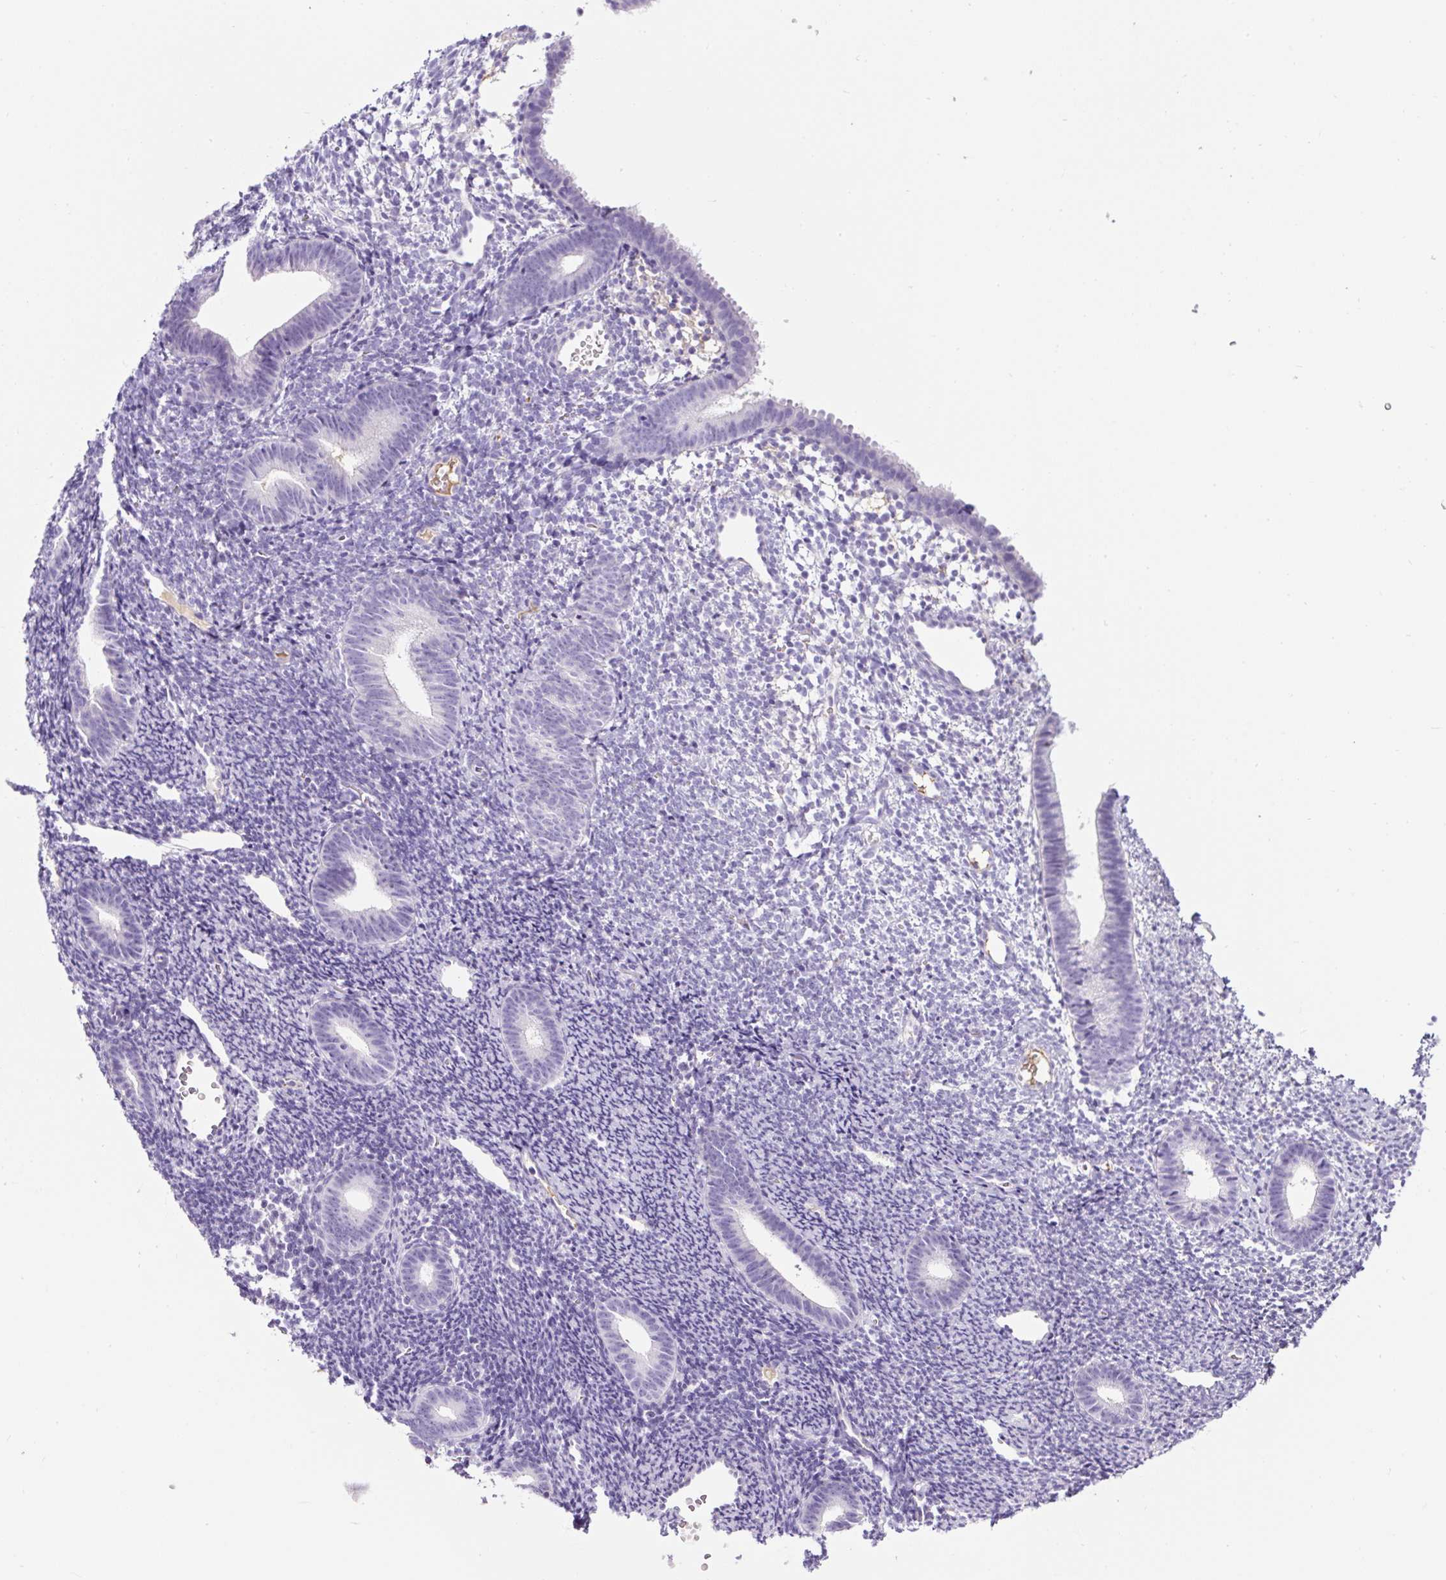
{"staining": {"intensity": "negative", "quantity": "none", "location": "none"}, "tissue": "endometrium", "cell_type": "Cells in endometrial stroma", "image_type": "normal", "snomed": [{"axis": "morphology", "description": "Normal tissue, NOS"}, {"axis": "topography", "description": "Endometrium"}], "caption": "Normal endometrium was stained to show a protein in brown. There is no significant positivity in cells in endometrial stroma. Brightfield microscopy of IHC stained with DAB (3,3'-diaminobenzidine) (brown) and hematoxylin (blue), captured at high magnification.", "gene": "OR14A2", "patient": {"sex": "female", "age": 39}}